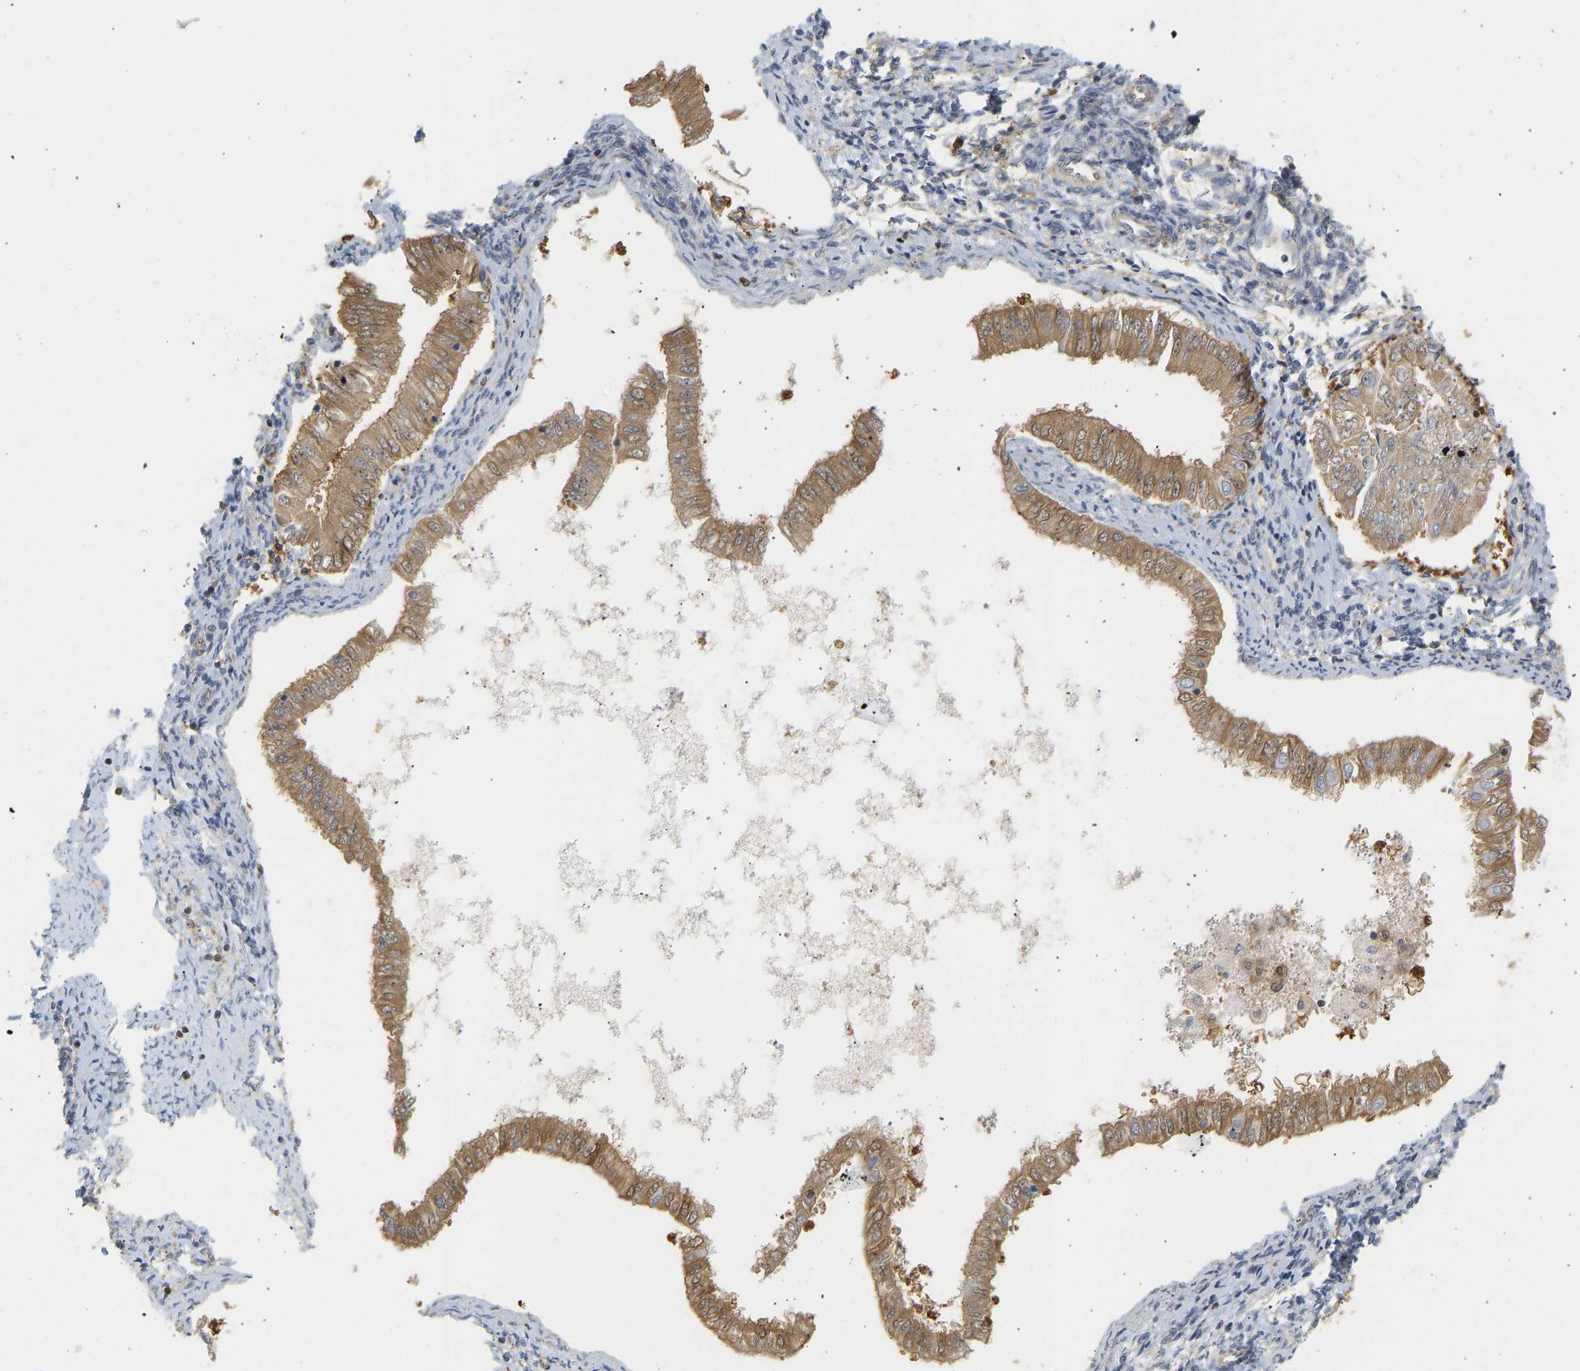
{"staining": {"intensity": "moderate", "quantity": ">75%", "location": "cytoplasmic/membranous"}, "tissue": "endometrial cancer", "cell_type": "Tumor cells", "image_type": "cancer", "snomed": [{"axis": "morphology", "description": "Adenocarcinoma, NOS"}, {"axis": "topography", "description": "Endometrium"}], "caption": "Immunohistochemical staining of endometrial adenocarcinoma displays moderate cytoplasmic/membranous protein expression in approximately >75% of tumor cells.", "gene": "ENO1", "patient": {"sex": "female", "age": 53}}